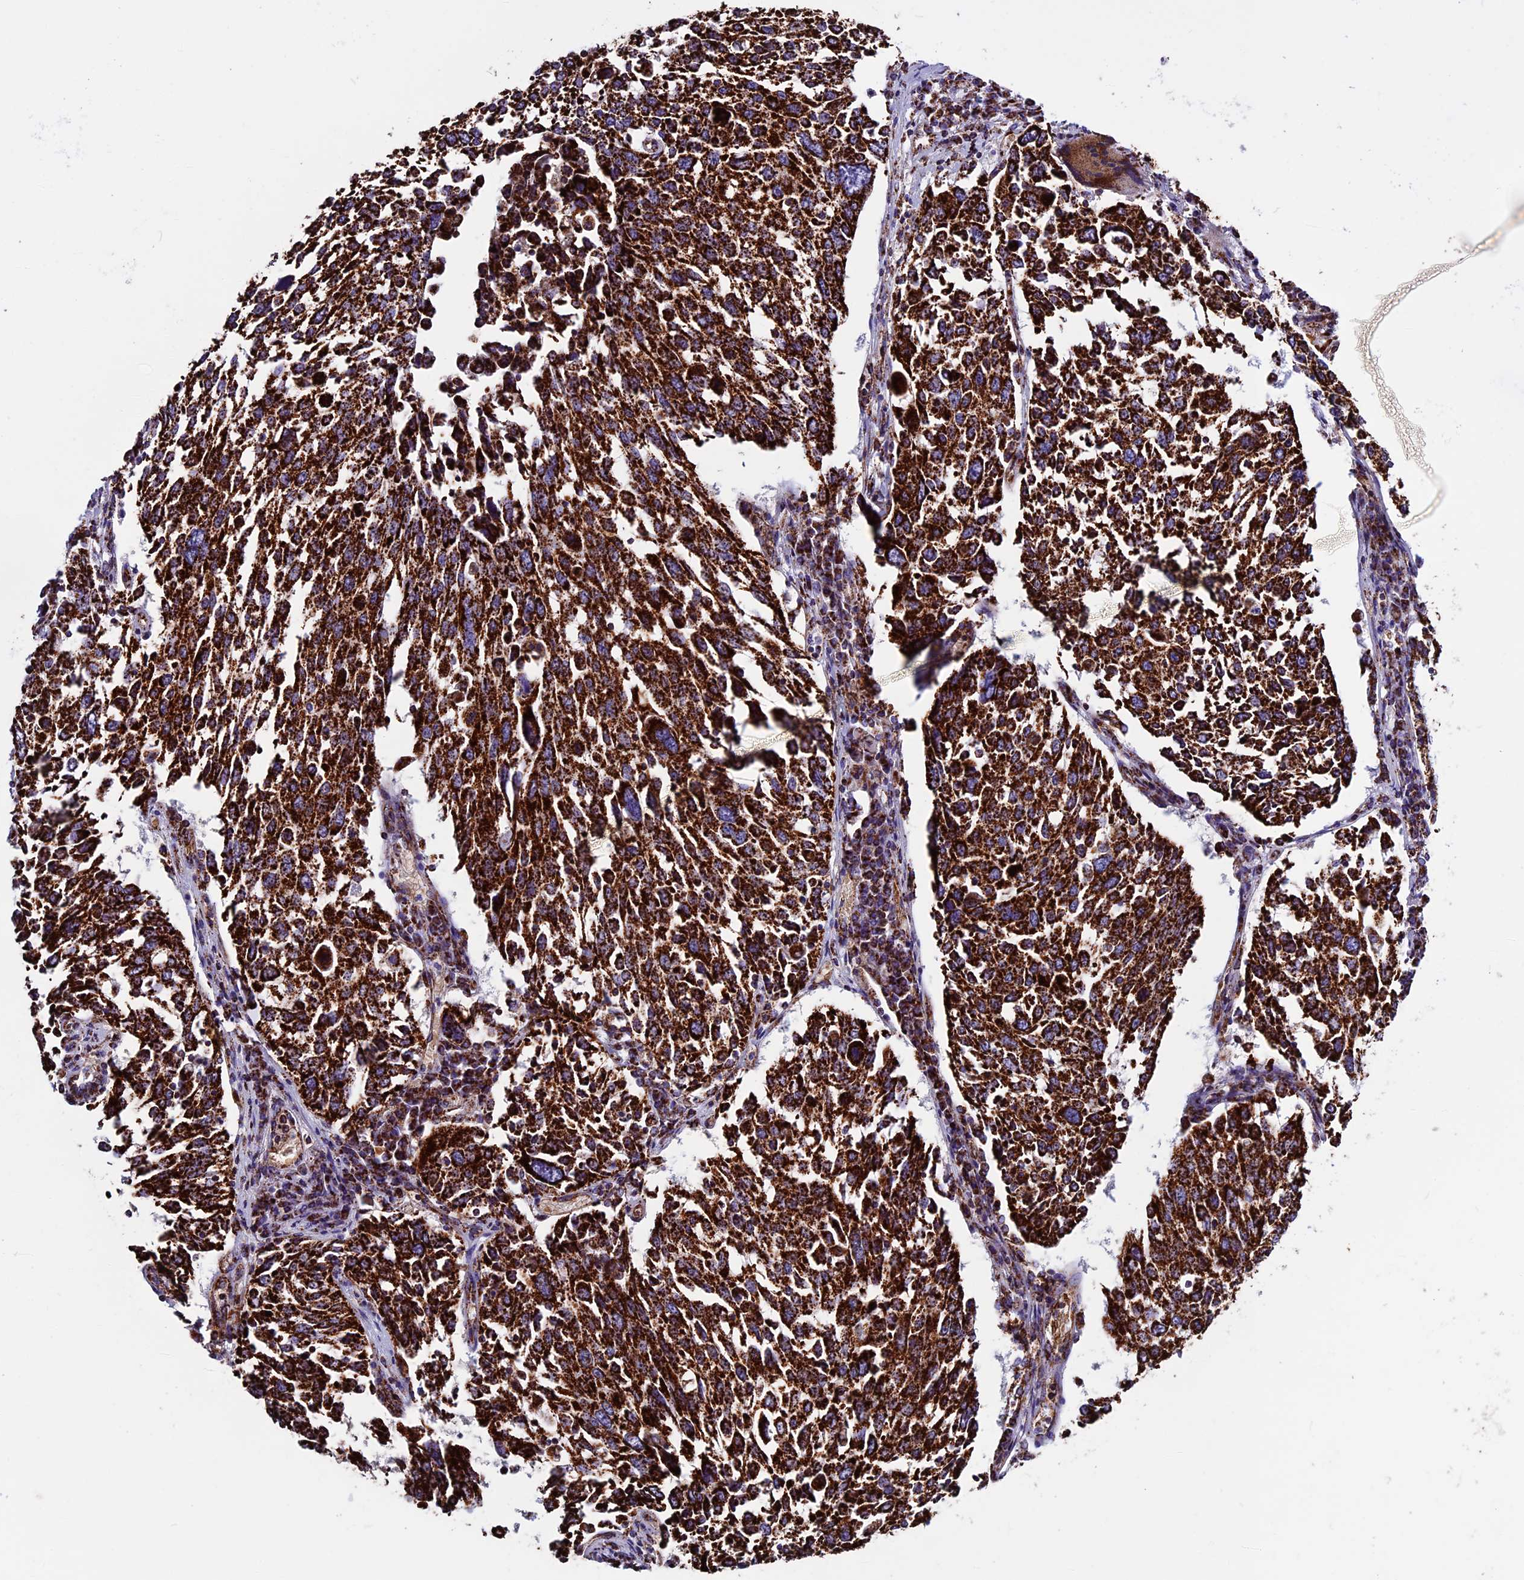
{"staining": {"intensity": "strong", "quantity": ">75%", "location": "cytoplasmic/membranous"}, "tissue": "lung cancer", "cell_type": "Tumor cells", "image_type": "cancer", "snomed": [{"axis": "morphology", "description": "Squamous cell carcinoma, NOS"}, {"axis": "topography", "description": "Lung"}], "caption": "This photomicrograph shows immunohistochemistry (IHC) staining of lung cancer, with high strong cytoplasmic/membranous positivity in about >75% of tumor cells.", "gene": "CX3CL1", "patient": {"sex": "male", "age": 65}}